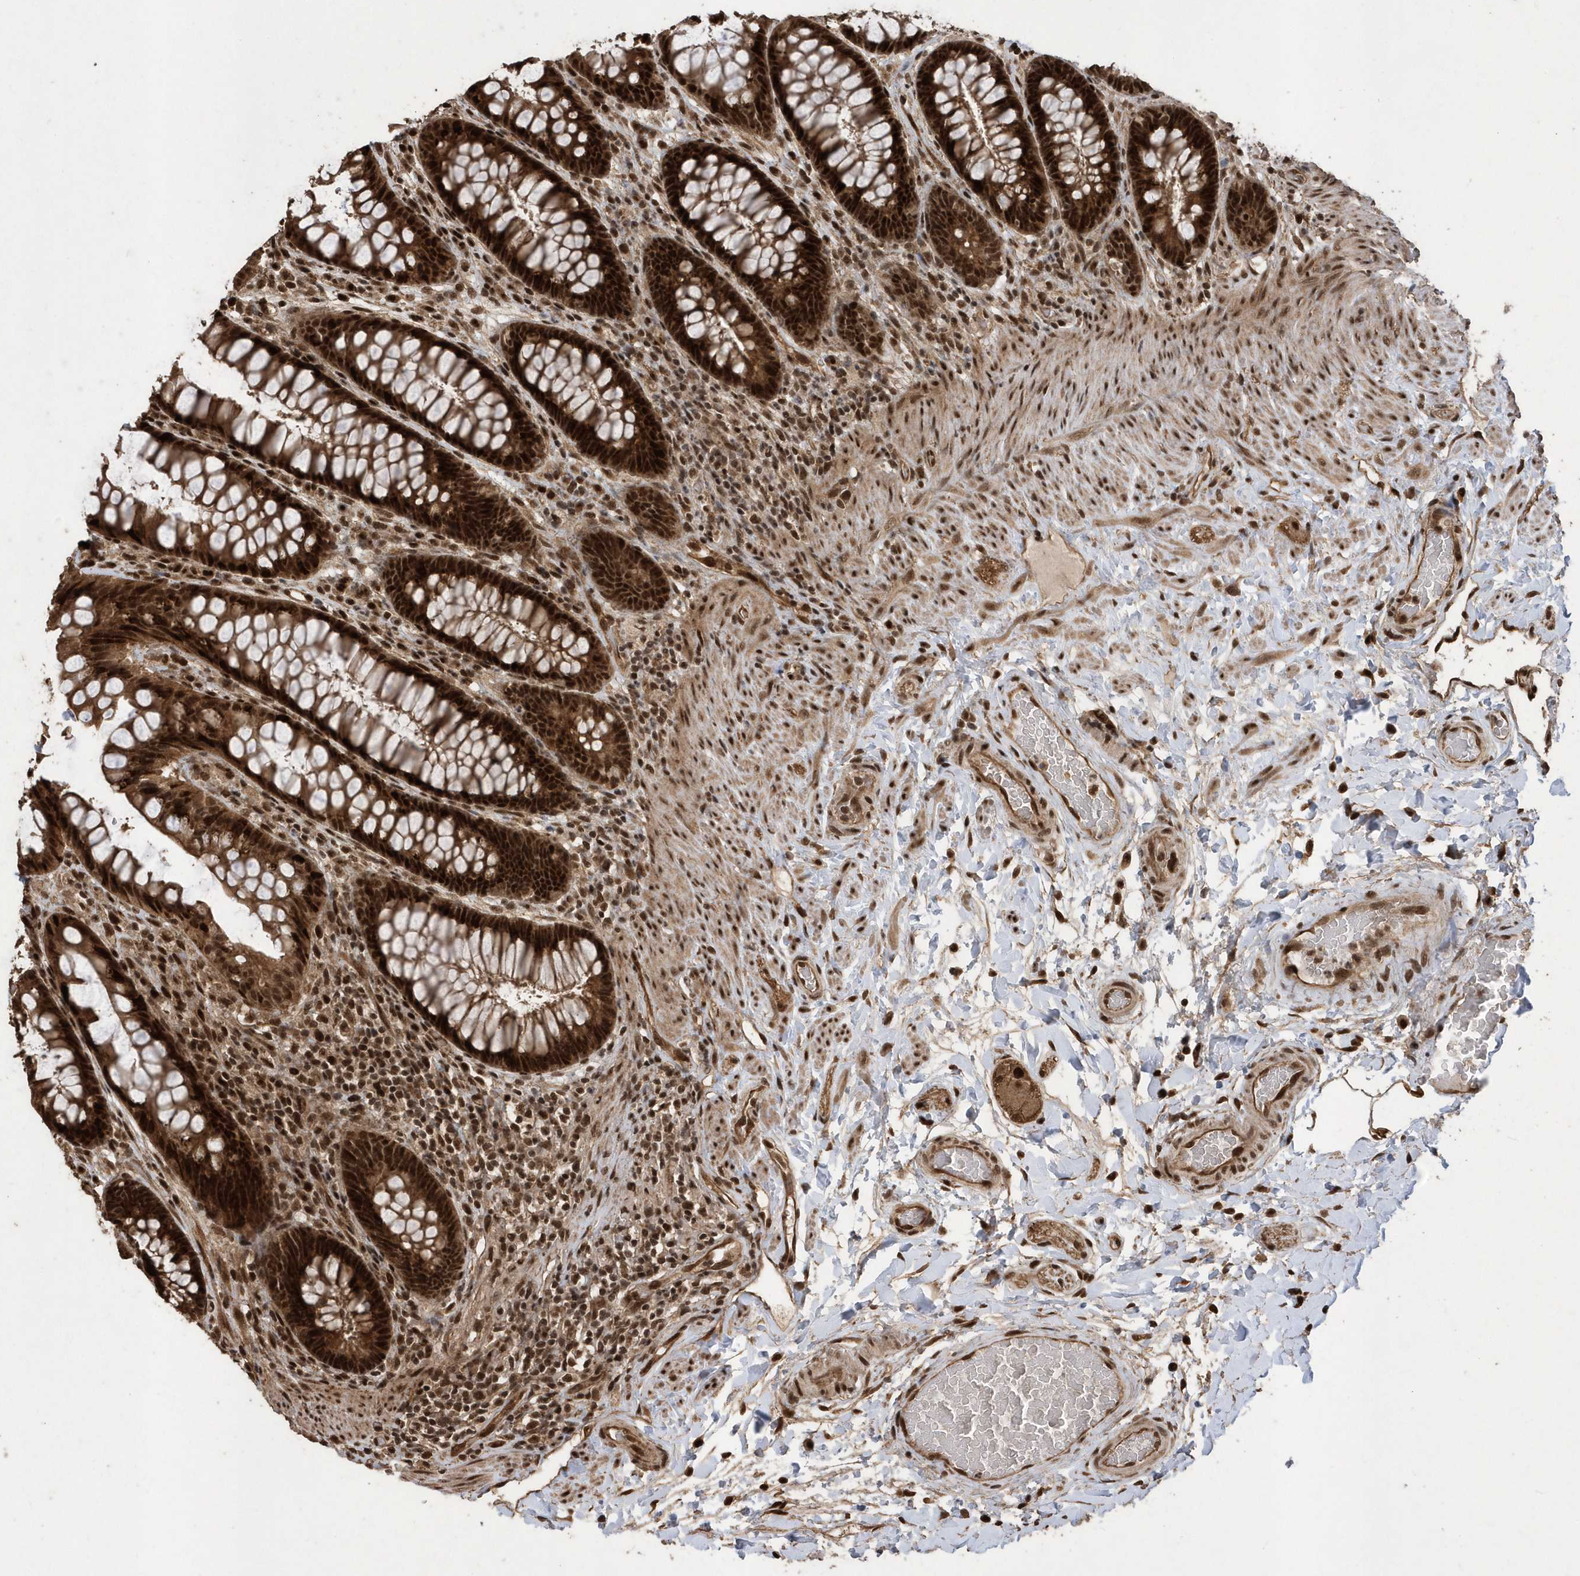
{"staining": {"intensity": "strong", "quantity": ">75%", "location": "cytoplasmic/membranous,nuclear"}, "tissue": "rectum", "cell_type": "Glandular cells", "image_type": "normal", "snomed": [{"axis": "morphology", "description": "Normal tissue, NOS"}, {"axis": "topography", "description": "Rectum"}], "caption": "IHC (DAB (3,3'-diaminobenzidine)) staining of normal human rectum displays strong cytoplasmic/membranous,nuclear protein expression in about >75% of glandular cells. Immunohistochemistry (ihc) stains the protein of interest in brown and the nuclei are stained blue.", "gene": "INTS12", "patient": {"sex": "female", "age": 46}}